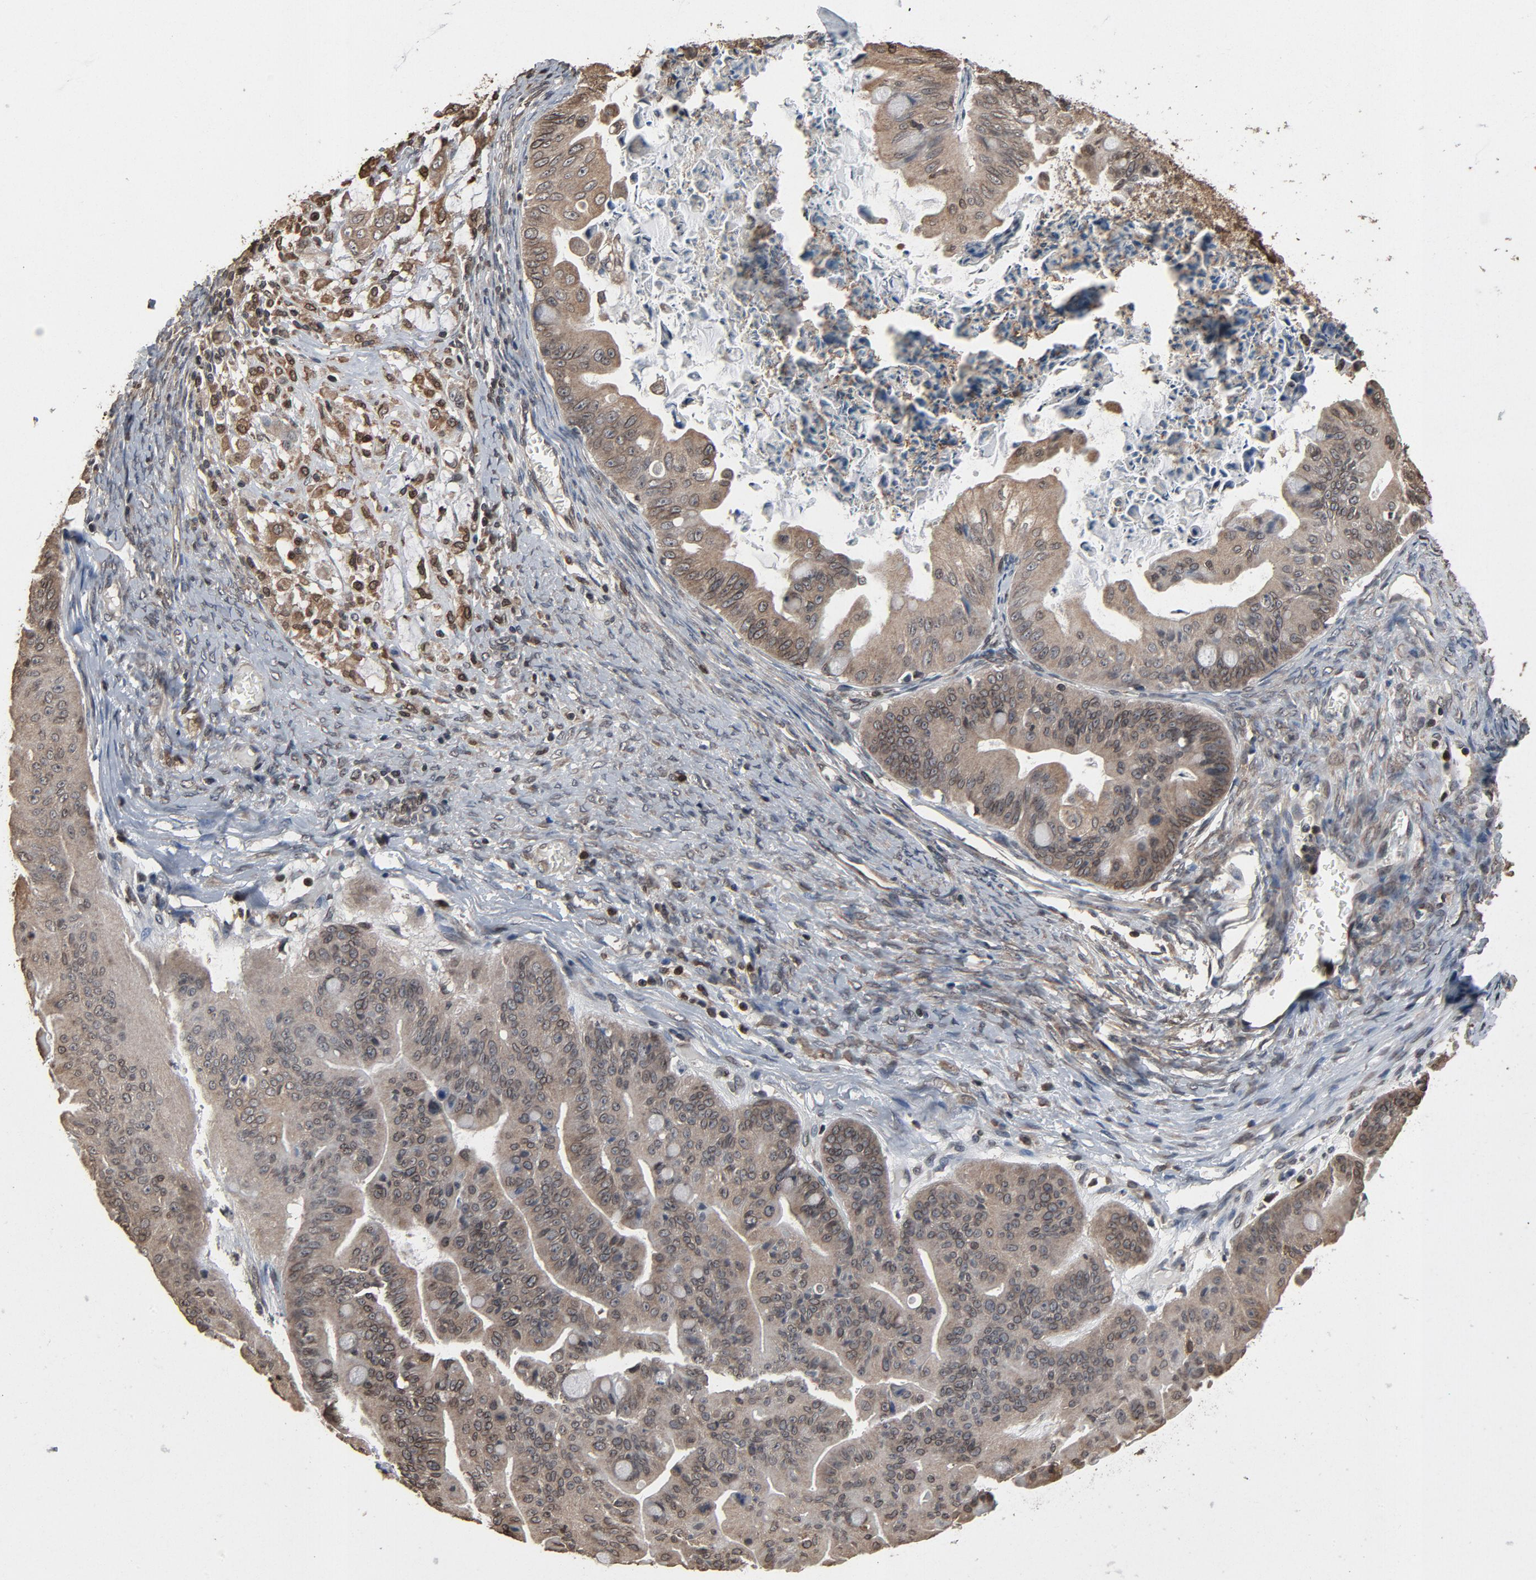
{"staining": {"intensity": "weak", "quantity": "25%-75%", "location": "cytoplasmic/membranous,nuclear"}, "tissue": "ovarian cancer", "cell_type": "Tumor cells", "image_type": "cancer", "snomed": [{"axis": "morphology", "description": "Cystadenocarcinoma, mucinous, NOS"}, {"axis": "topography", "description": "Ovary"}], "caption": "About 25%-75% of tumor cells in human ovarian mucinous cystadenocarcinoma demonstrate weak cytoplasmic/membranous and nuclear protein expression as visualized by brown immunohistochemical staining.", "gene": "UBE2D1", "patient": {"sex": "female", "age": 37}}